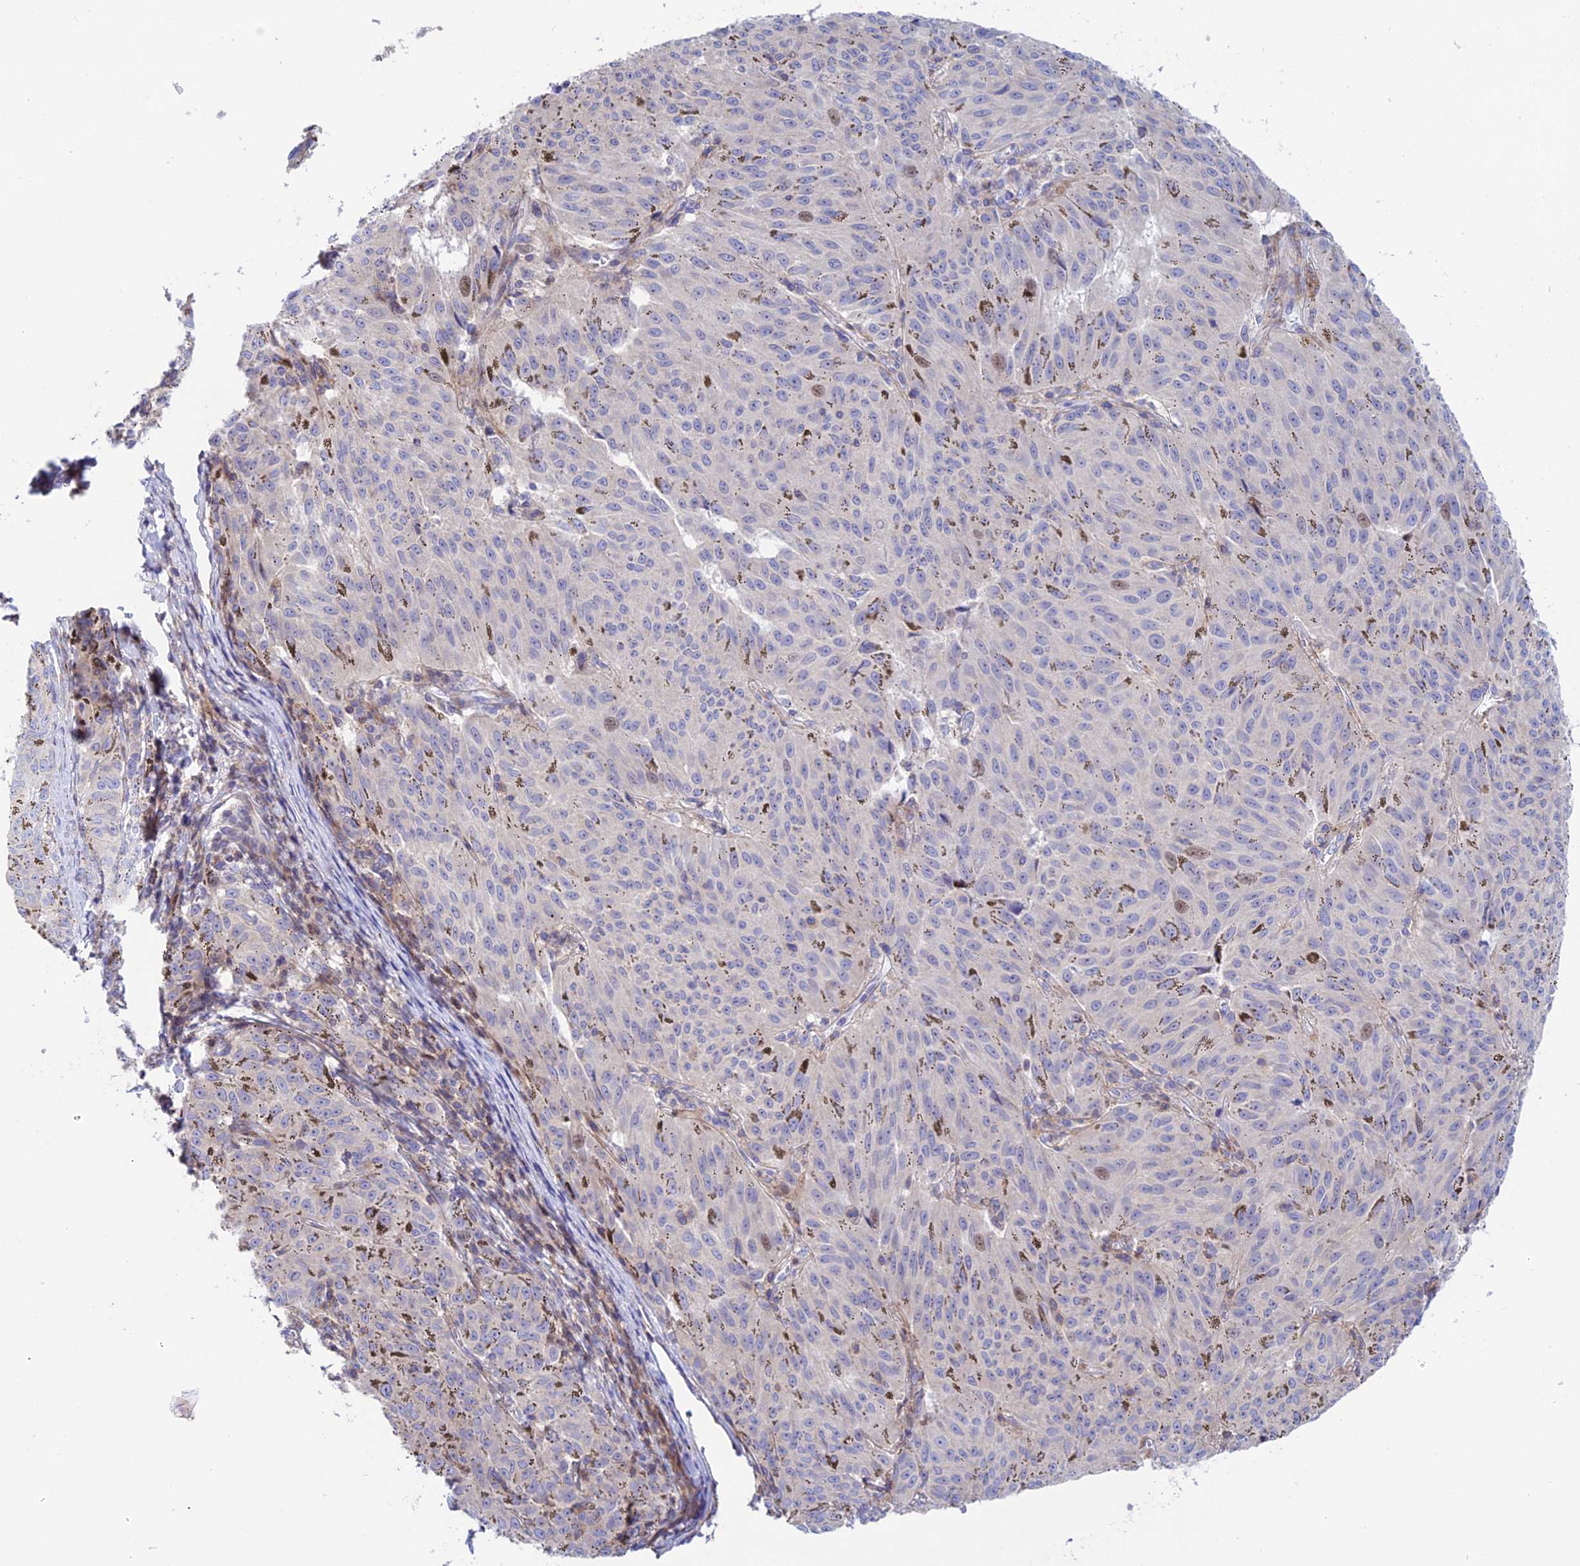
{"staining": {"intensity": "negative", "quantity": "none", "location": "none"}, "tissue": "melanoma", "cell_type": "Tumor cells", "image_type": "cancer", "snomed": [{"axis": "morphology", "description": "Malignant melanoma, NOS"}, {"axis": "topography", "description": "Skin"}], "caption": "The micrograph demonstrates no staining of tumor cells in malignant melanoma. The staining is performed using DAB brown chromogen with nuclei counter-stained in using hematoxylin.", "gene": "PRIM1", "patient": {"sex": "female", "age": 72}}